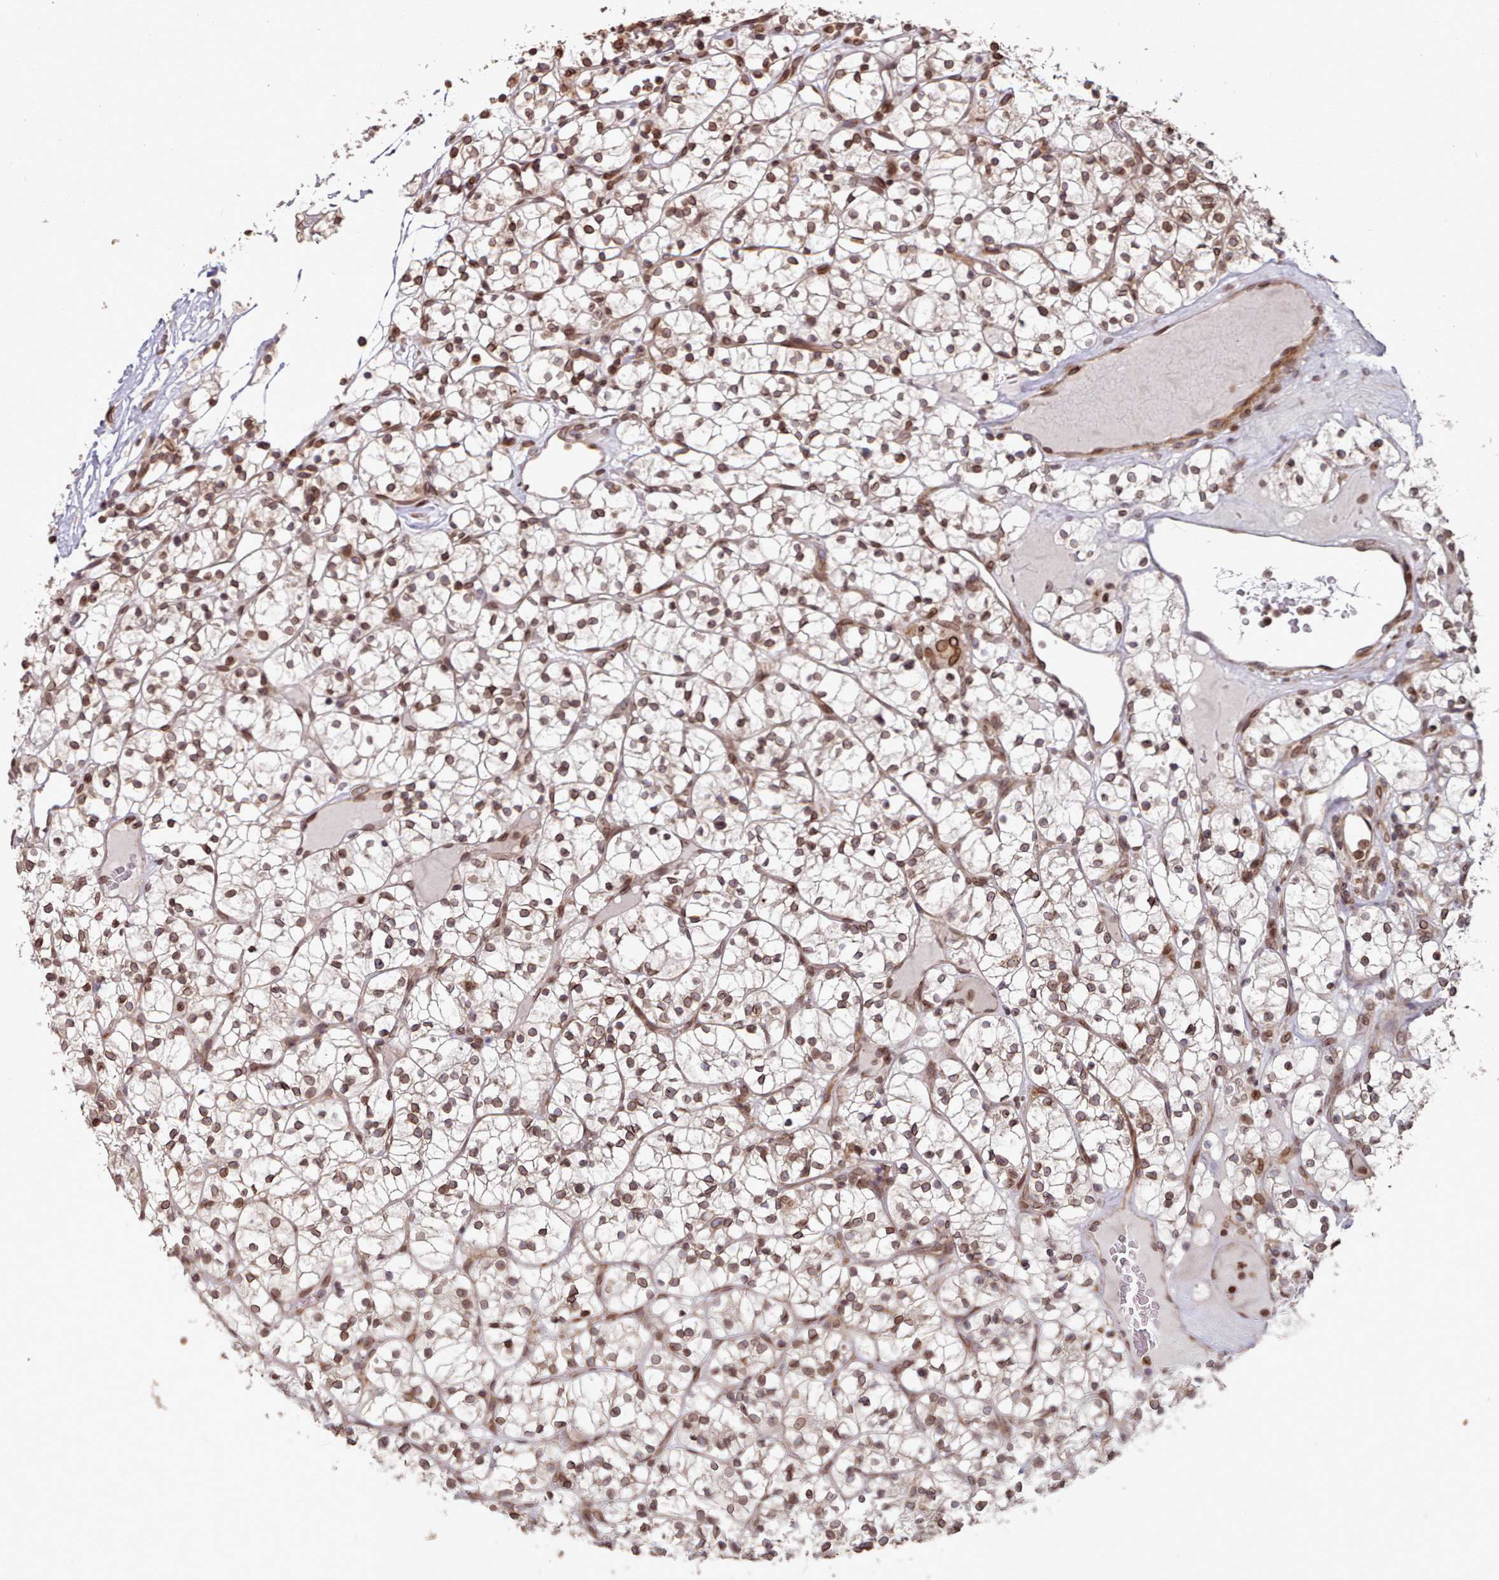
{"staining": {"intensity": "moderate", "quantity": ">75%", "location": "cytoplasmic/membranous,nuclear"}, "tissue": "renal cancer", "cell_type": "Tumor cells", "image_type": "cancer", "snomed": [{"axis": "morphology", "description": "Adenocarcinoma, NOS"}, {"axis": "topography", "description": "Kidney"}], "caption": "Immunohistochemistry (IHC) (DAB) staining of adenocarcinoma (renal) displays moderate cytoplasmic/membranous and nuclear protein expression in approximately >75% of tumor cells. Using DAB (brown) and hematoxylin (blue) stains, captured at high magnification using brightfield microscopy.", "gene": "TOR1AIP1", "patient": {"sex": "female", "age": 64}}